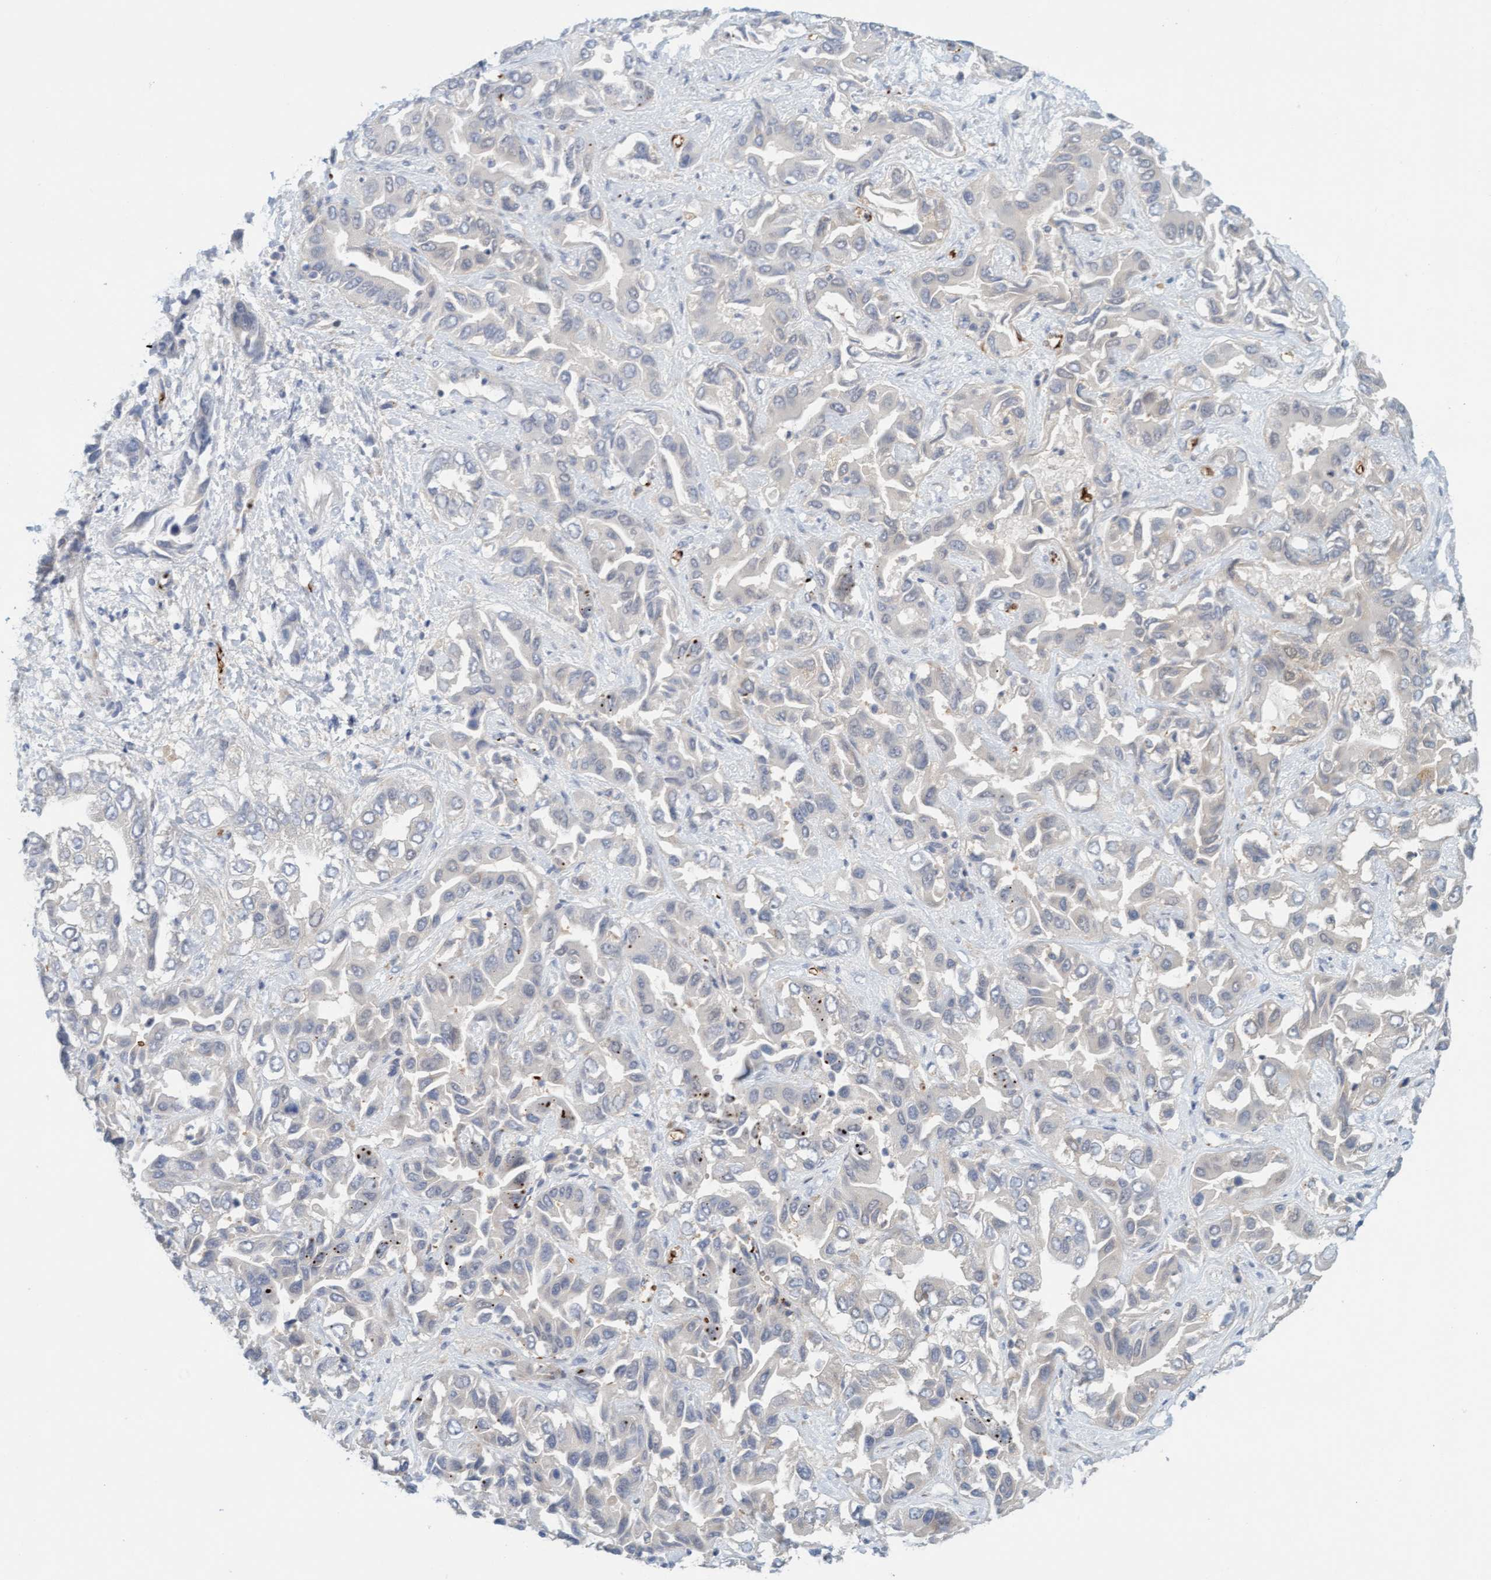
{"staining": {"intensity": "negative", "quantity": "none", "location": "none"}, "tissue": "liver cancer", "cell_type": "Tumor cells", "image_type": "cancer", "snomed": [{"axis": "morphology", "description": "Cholangiocarcinoma"}, {"axis": "topography", "description": "Liver"}], "caption": "IHC histopathology image of human cholangiocarcinoma (liver) stained for a protein (brown), which demonstrates no positivity in tumor cells.", "gene": "EIF4EBP1", "patient": {"sex": "female", "age": 52}}